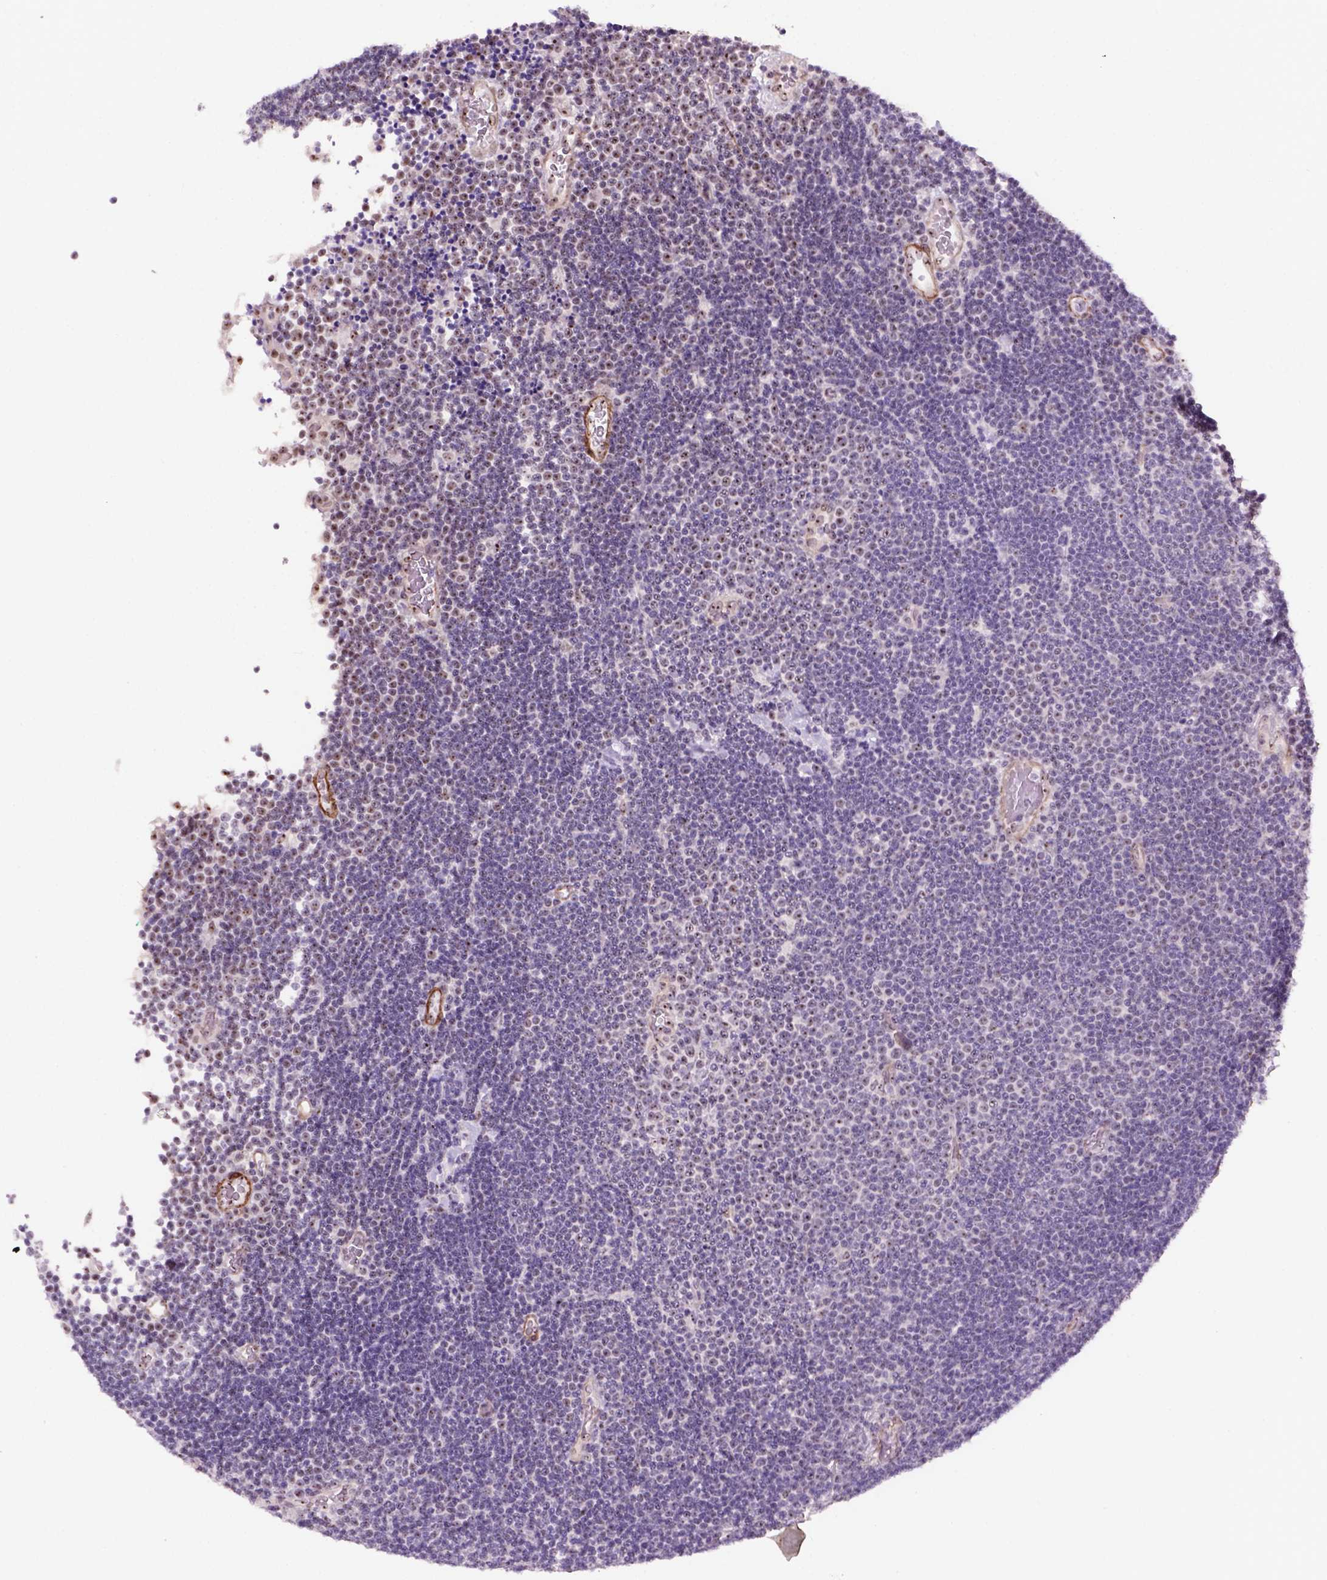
{"staining": {"intensity": "moderate", "quantity": "25%-75%", "location": "nuclear"}, "tissue": "lymphoma", "cell_type": "Tumor cells", "image_type": "cancer", "snomed": [{"axis": "morphology", "description": "Malignant lymphoma, non-Hodgkin's type, Low grade"}, {"axis": "topography", "description": "Brain"}], "caption": "A micrograph showing moderate nuclear staining in about 25%-75% of tumor cells in lymphoma, as visualized by brown immunohistochemical staining.", "gene": "RRS1", "patient": {"sex": "female", "age": 66}}